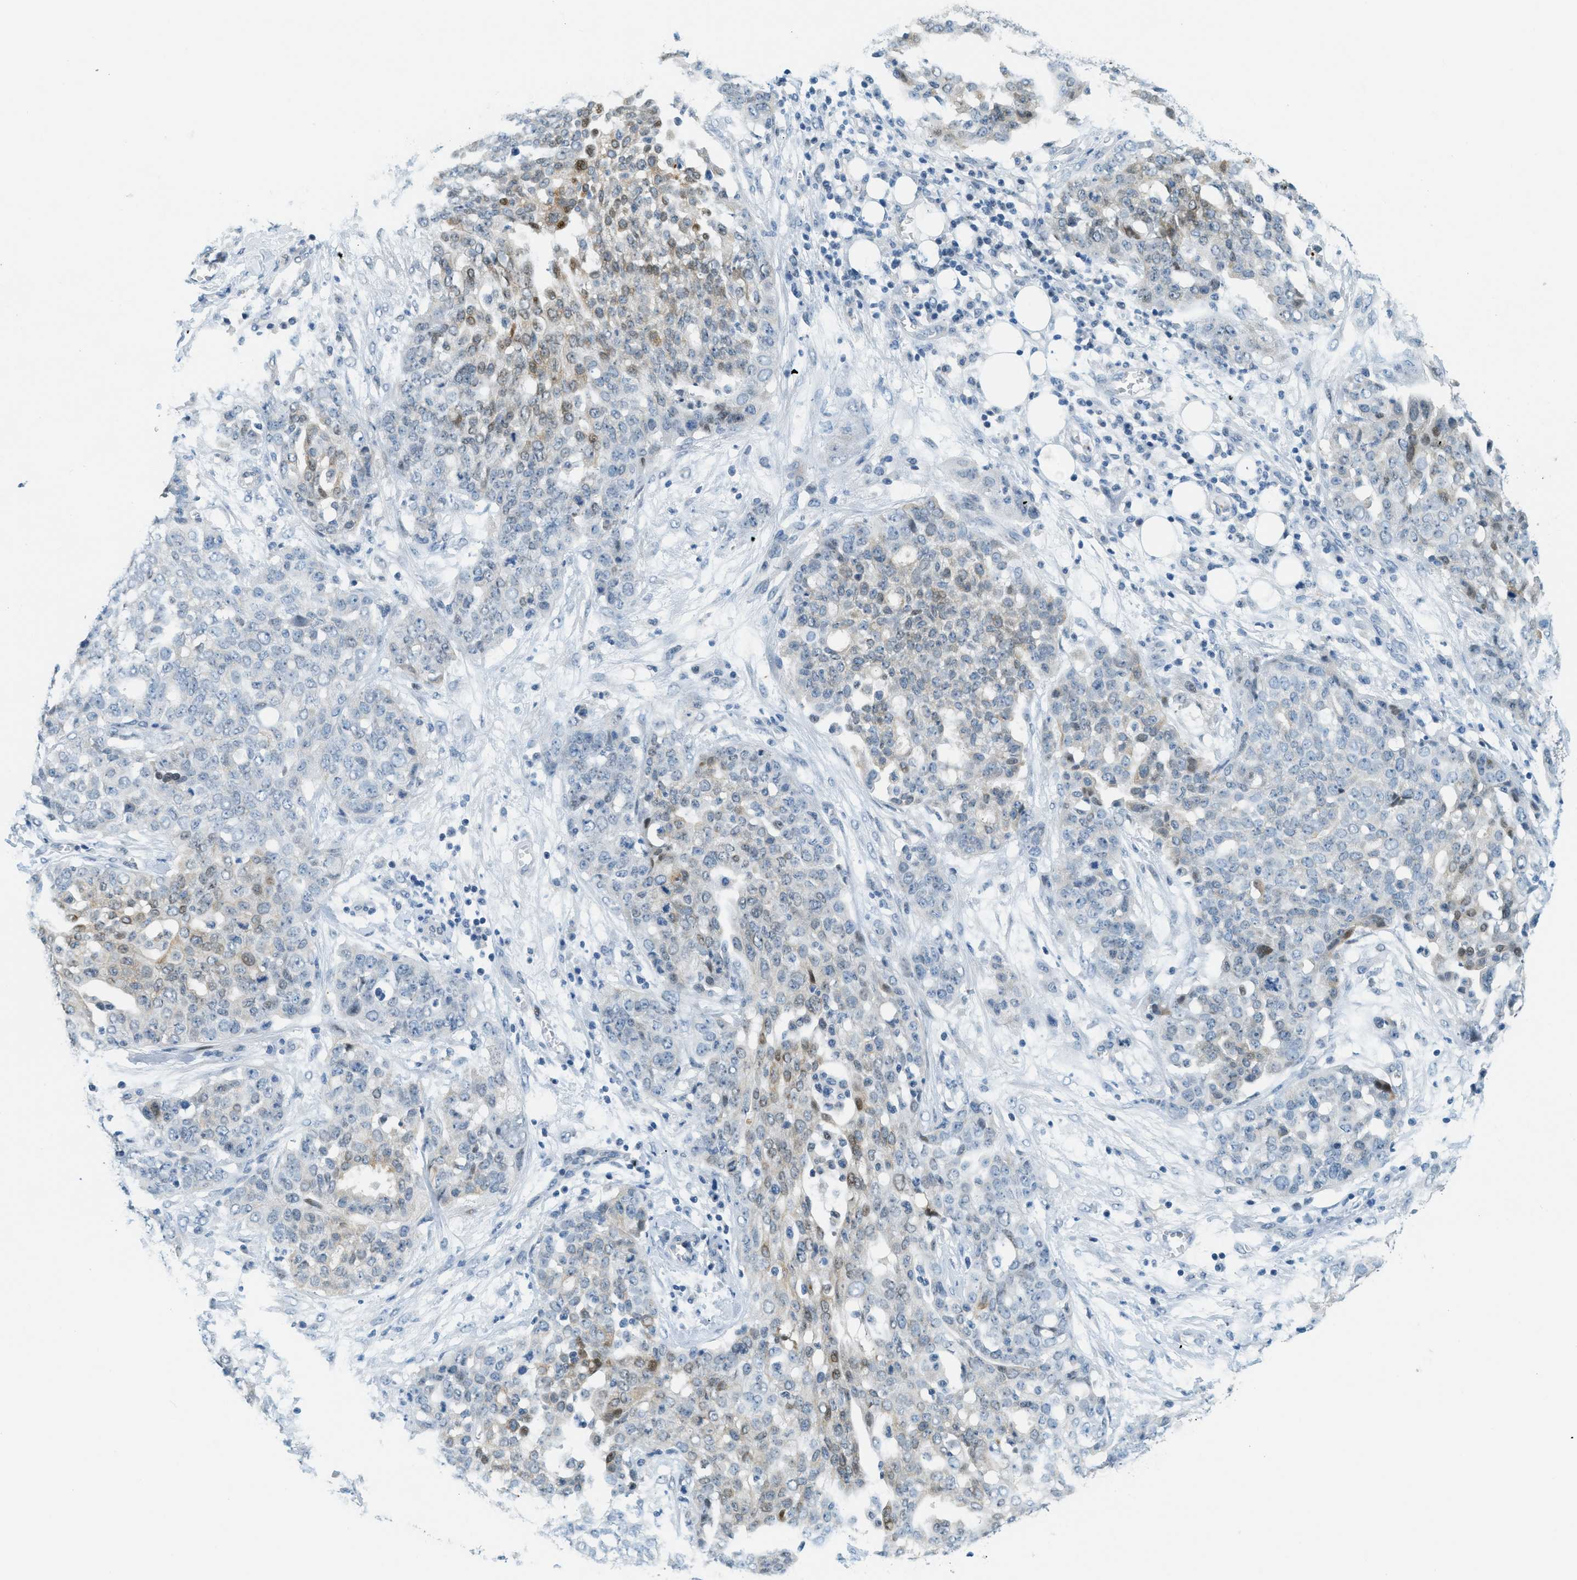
{"staining": {"intensity": "moderate", "quantity": "<25%", "location": "cytoplasmic/membranous"}, "tissue": "ovarian cancer", "cell_type": "Tumor cells", "image_type": "cancer", "snomed": [{"axis": "morphology", "description": "Cystadenocarcinoma, serous, NOS"}, {"axis": "topography", "description": "Soft tissue"}, {"axis": "topography", "description": "Ovary"}], "caption": "Moderate cytoplasmic/membranous protein expression is appreciated in about <25% of tumor cells in ovarian cancer (serous cystadenocarcinoma).", "gene": "CYP4X1", "patient": {"sex": "female", "age": 57}}